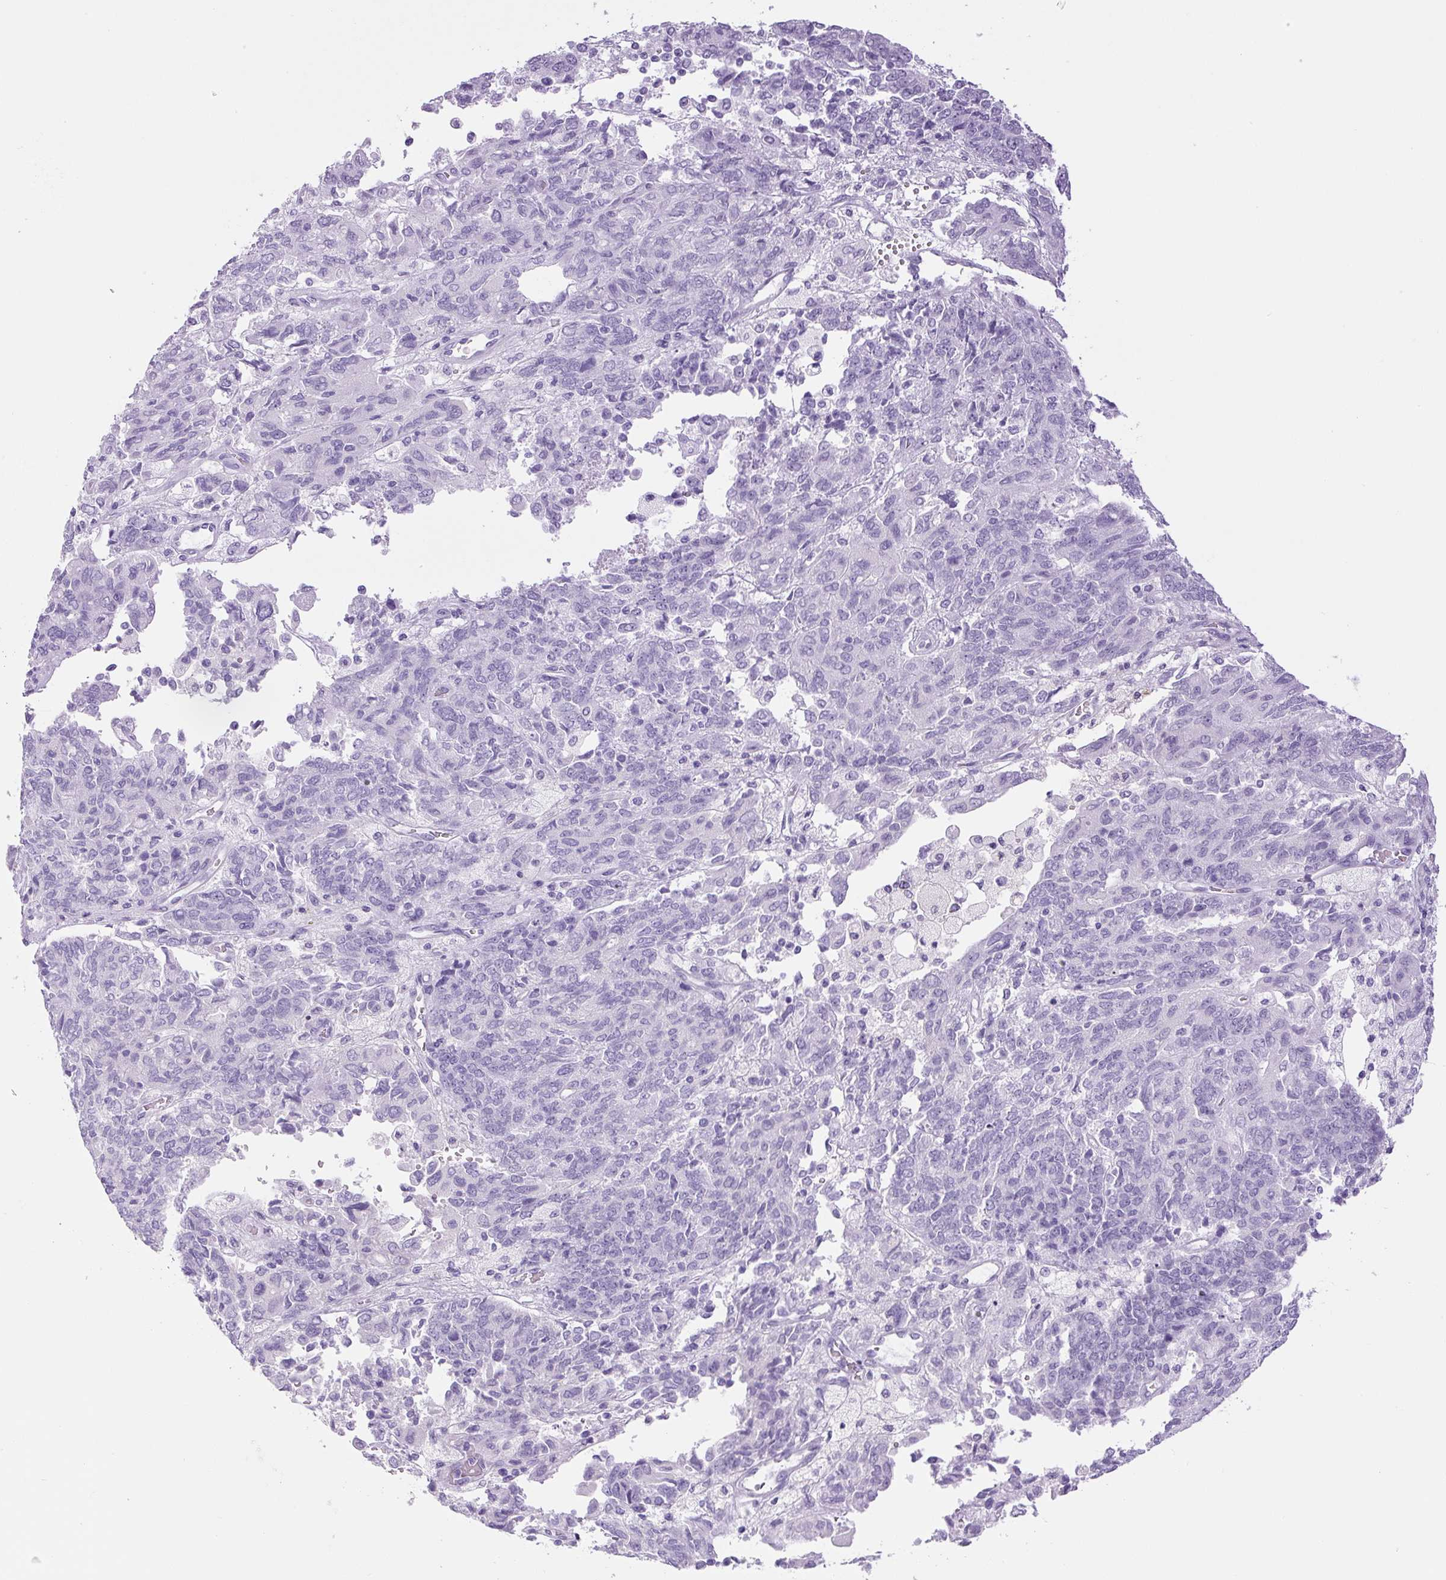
{"staining": {"intensity": "negative", "quantity": "none", "location": "none"}, "tissue": "endometrial cancer", "cell_type": "Tumor cells", "image_type": "cancer", "snomed": [{"axis": "morphology", "description": "Adenocarcinoma, NOS"}, {"axis": "topography", "description": "Endometrium"}], "caption": "The photomicrograph displays no significant positivity in tumor cells of endometrial cancer (adenocarcinoma).", "gene": "TMEM151B", "patient": {"sex": "female", "age": 80}}